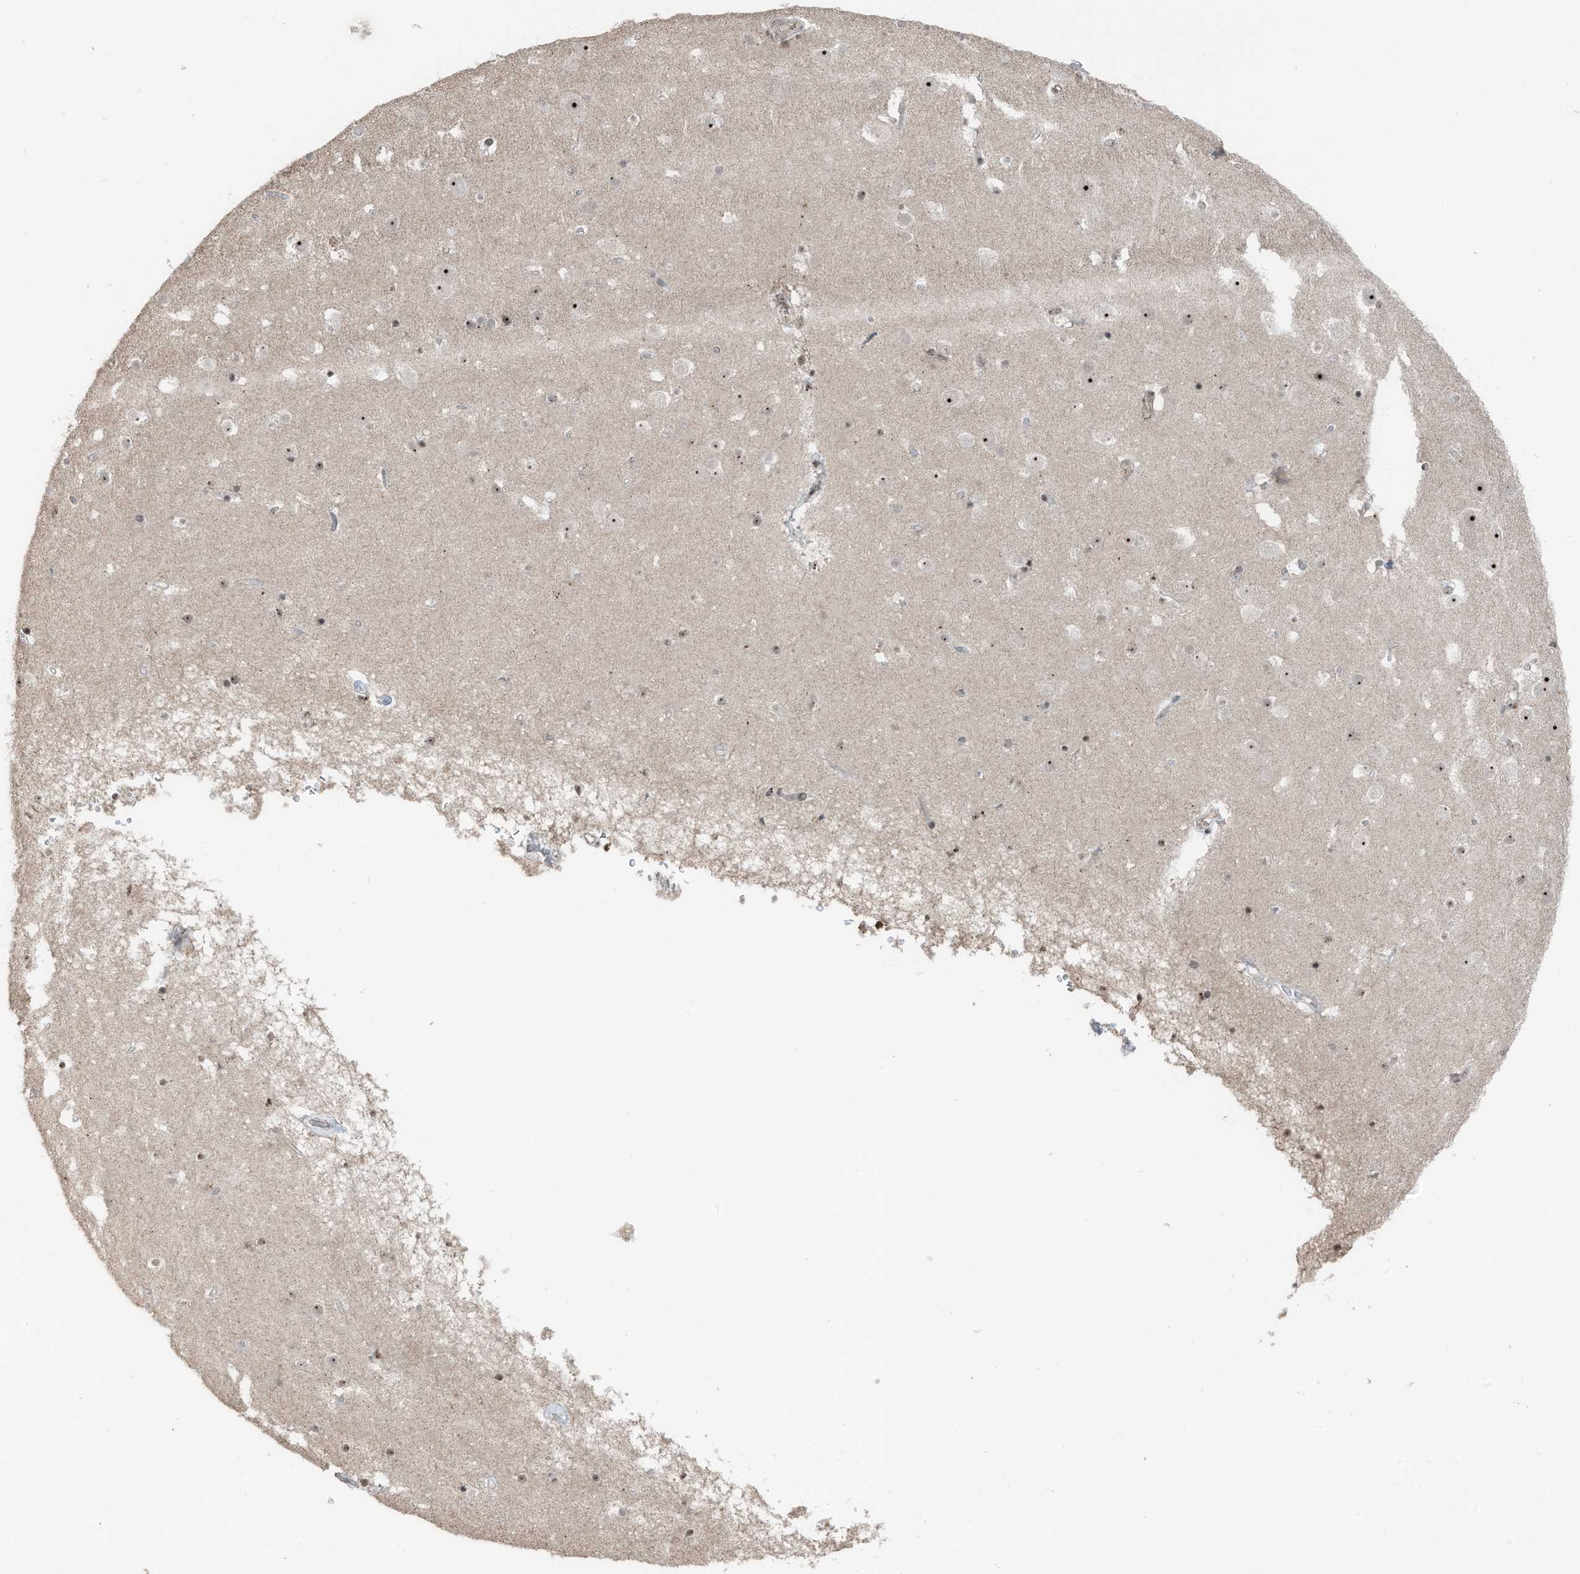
{"staining": {"intensity": "negative", "quantity": "none", "location": "none"}, "tissue": "cerebral cortex", "cell_type": "Endothelial cells", "image_type": "normal", "snomed": [{"axis": "morphology", "description": "Normal tissue, NOS"}, {"axis": "topography", "description": "Cerebral cortex"}], "caption": "High power microscopy image of an immunohistochemistry (IHC) micrograph of normal cerebral cortex, revealing no significant staining in endothelial cells.", "gene": "UTP3", "patient": {"sex": "male", "age": 54}}